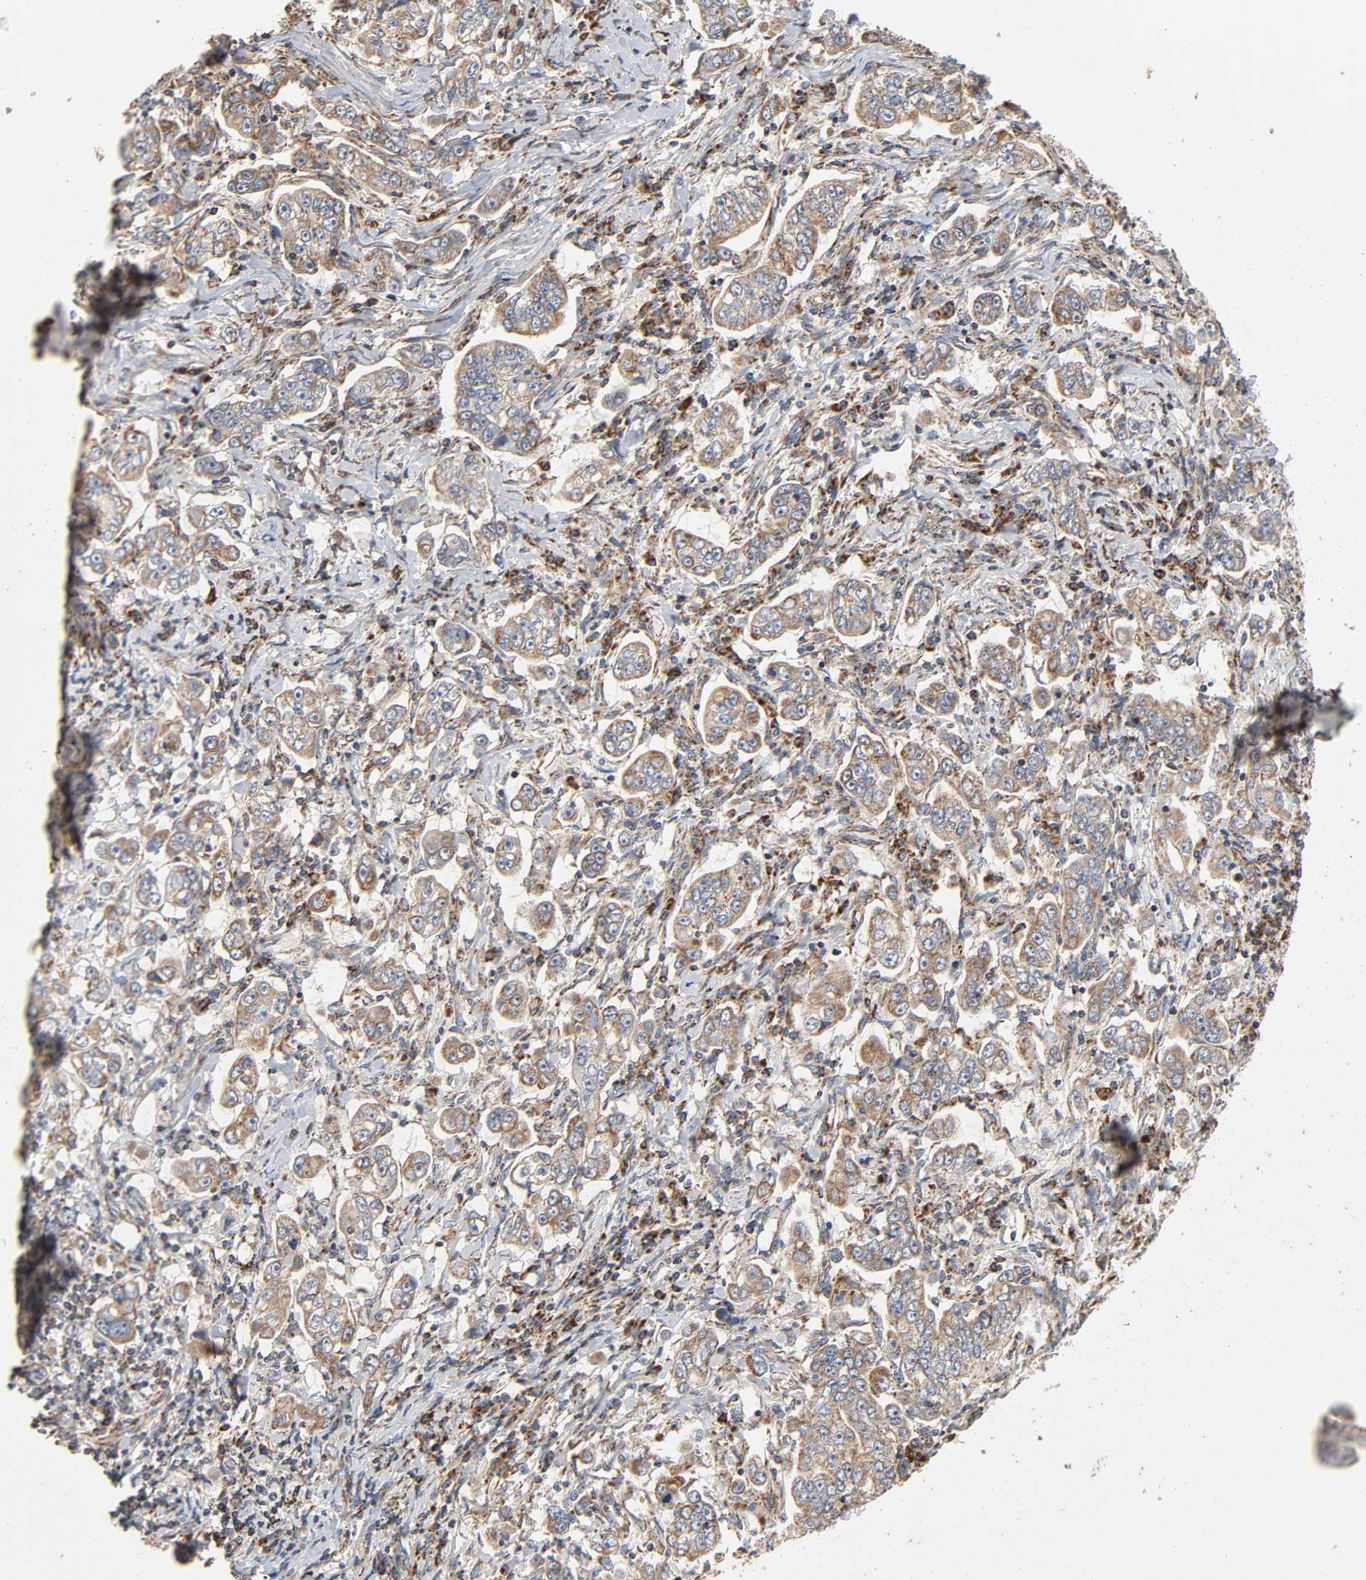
{"staining": {"intensity": "moderate", "quantity": "25%-75%", "location": "cytoplasmic/membranous"}, "tissue": "stomach cancer", "cell_type": "Tumor cells", "image_type": "cancer", "snomed": [{"axis": "morphology", "description": "Adenocarcinoma, NOS"}, {"axis": "topography", "description": "Stomach, lower"}], "caption": "A histopathology image showing moderate cytoplasmic/membranous staining in about 25%-75% of tumor cells in adenocarcinoma (stomach), as visualized by brown immunohistochemical staining.", "gene": "NDUFS3", "patient": {"sex": "female", "age": 72}}